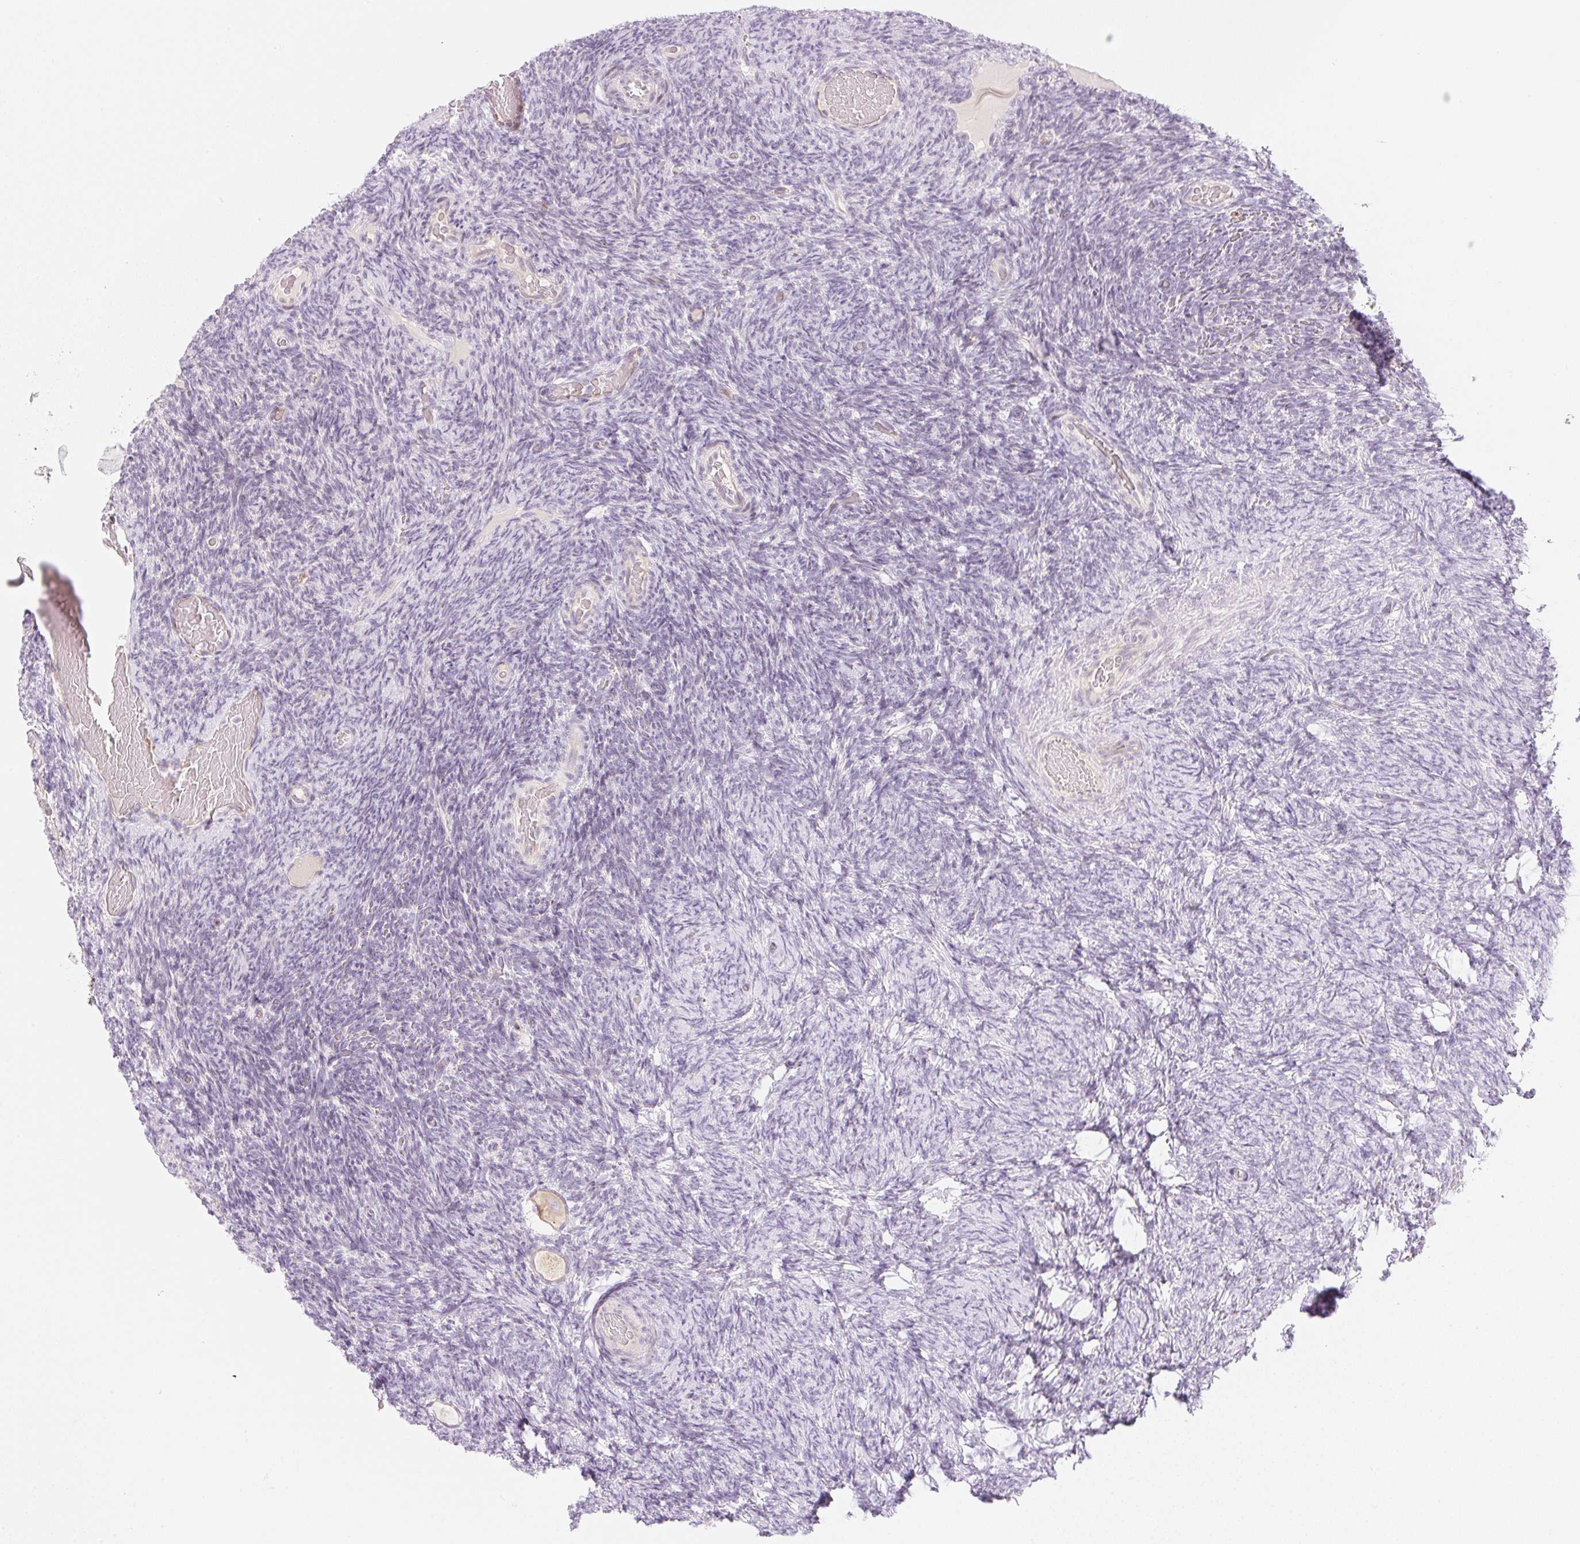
{"staining": {"intensity": "weak", "quantity": ">75%", "location": "cytoplasmic/membranous"}, "tissue": "ovary", "cell_type": "Follicle cells", "image_type": "normal", "snomed": [{"axis": "morphology", "description": "Normal tissue, NOS"}, {"axis": "topography", "description": "Ovary"}], "caption": "Follicle cells display low levels of weak cytoplasmic/membranous staining in approximately >75% of cells in normal ovary. Ihc stains the protein in brown and the nuclei are stained blue.", "gene": "CASKIN1", "patient": {"sex": "female", "age": 34}}